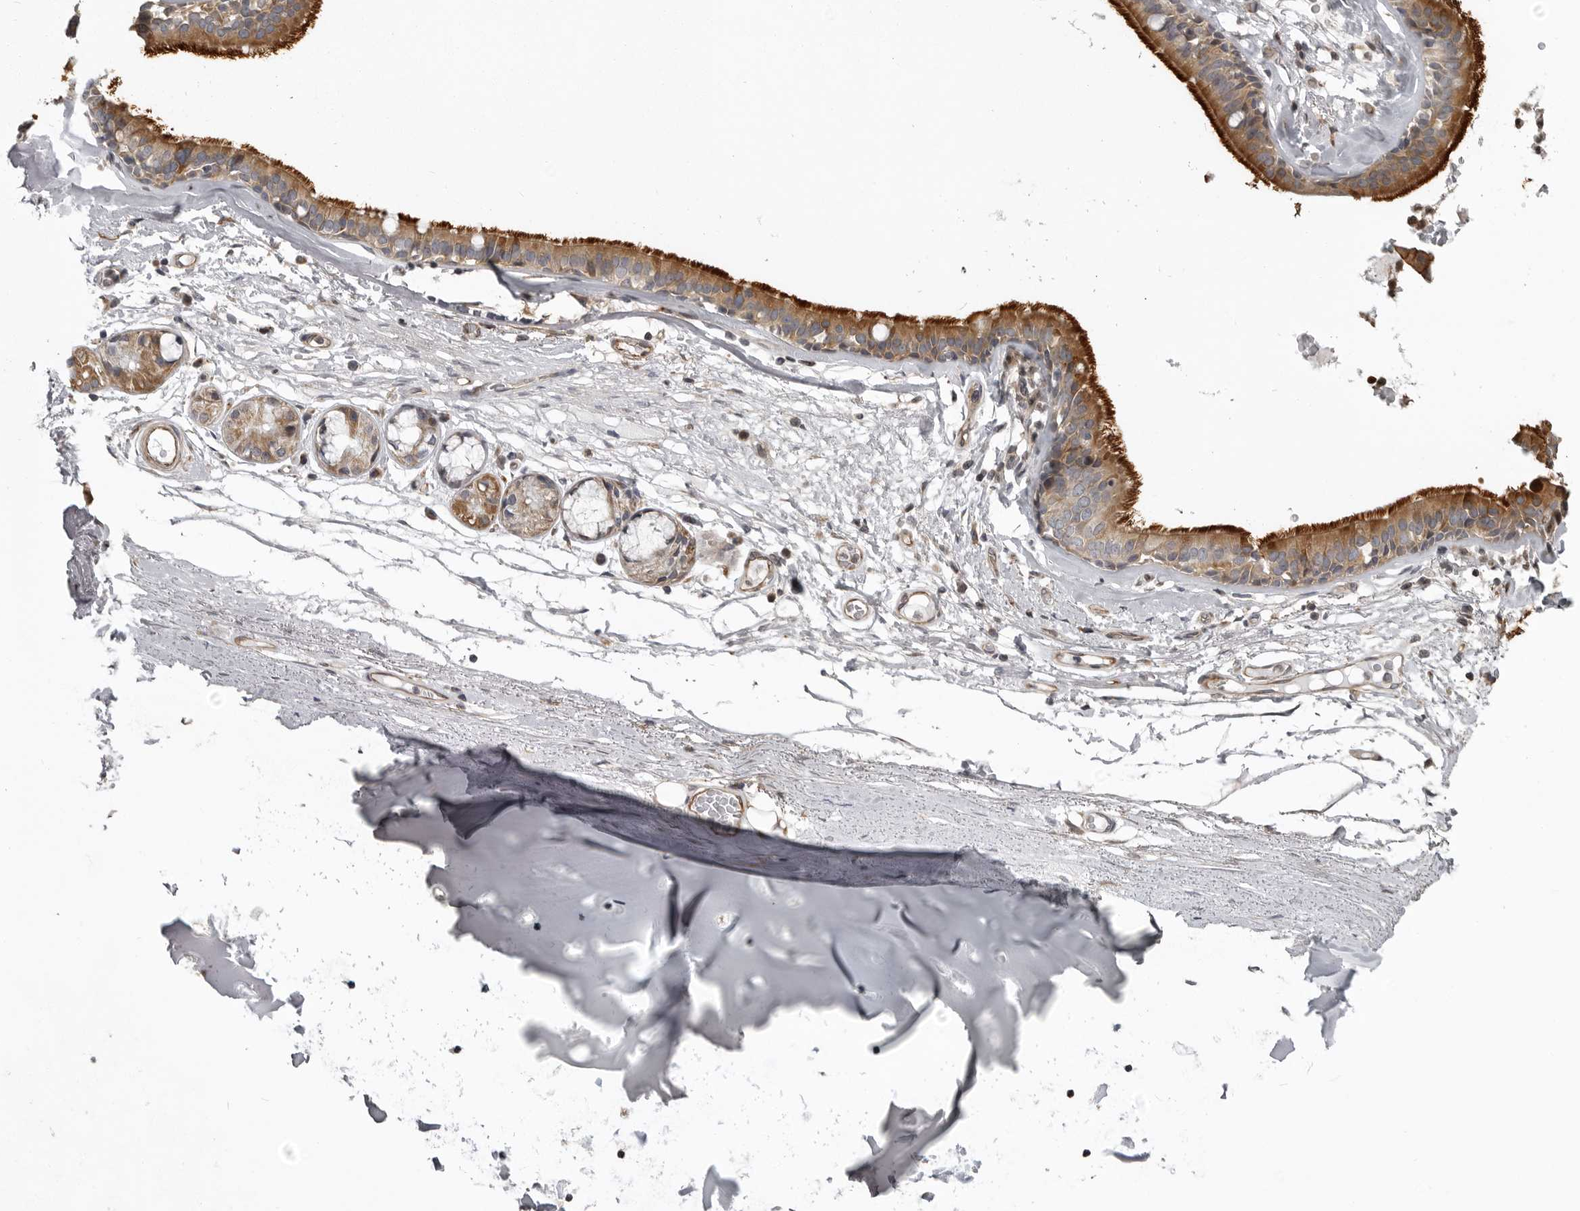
{"staining": {"intensity": "moderate", "quantity": "25%-75%", "location": "cytoplasmic/membranous"}, "tissue": "adipose tissue", "cell_type": "Adipocytes", "image_type": "normal", "snomed": [{"axis": "morphology", "description": "Normal tissue, NOS"}, {"axis": "topography", "description": "Cartilage tissue"}], "caption": "Protein analysis of normal adipose tissue exhibits moderate cytoplasmic/membranous positivity in approximately 25%-75% of adipocytes. Immunohistochemistry stains the protein of interest in brown and the nuclei are stained blue.", "gene": "ZNRF1", "patient": {"sex": "female", "age": 63}}